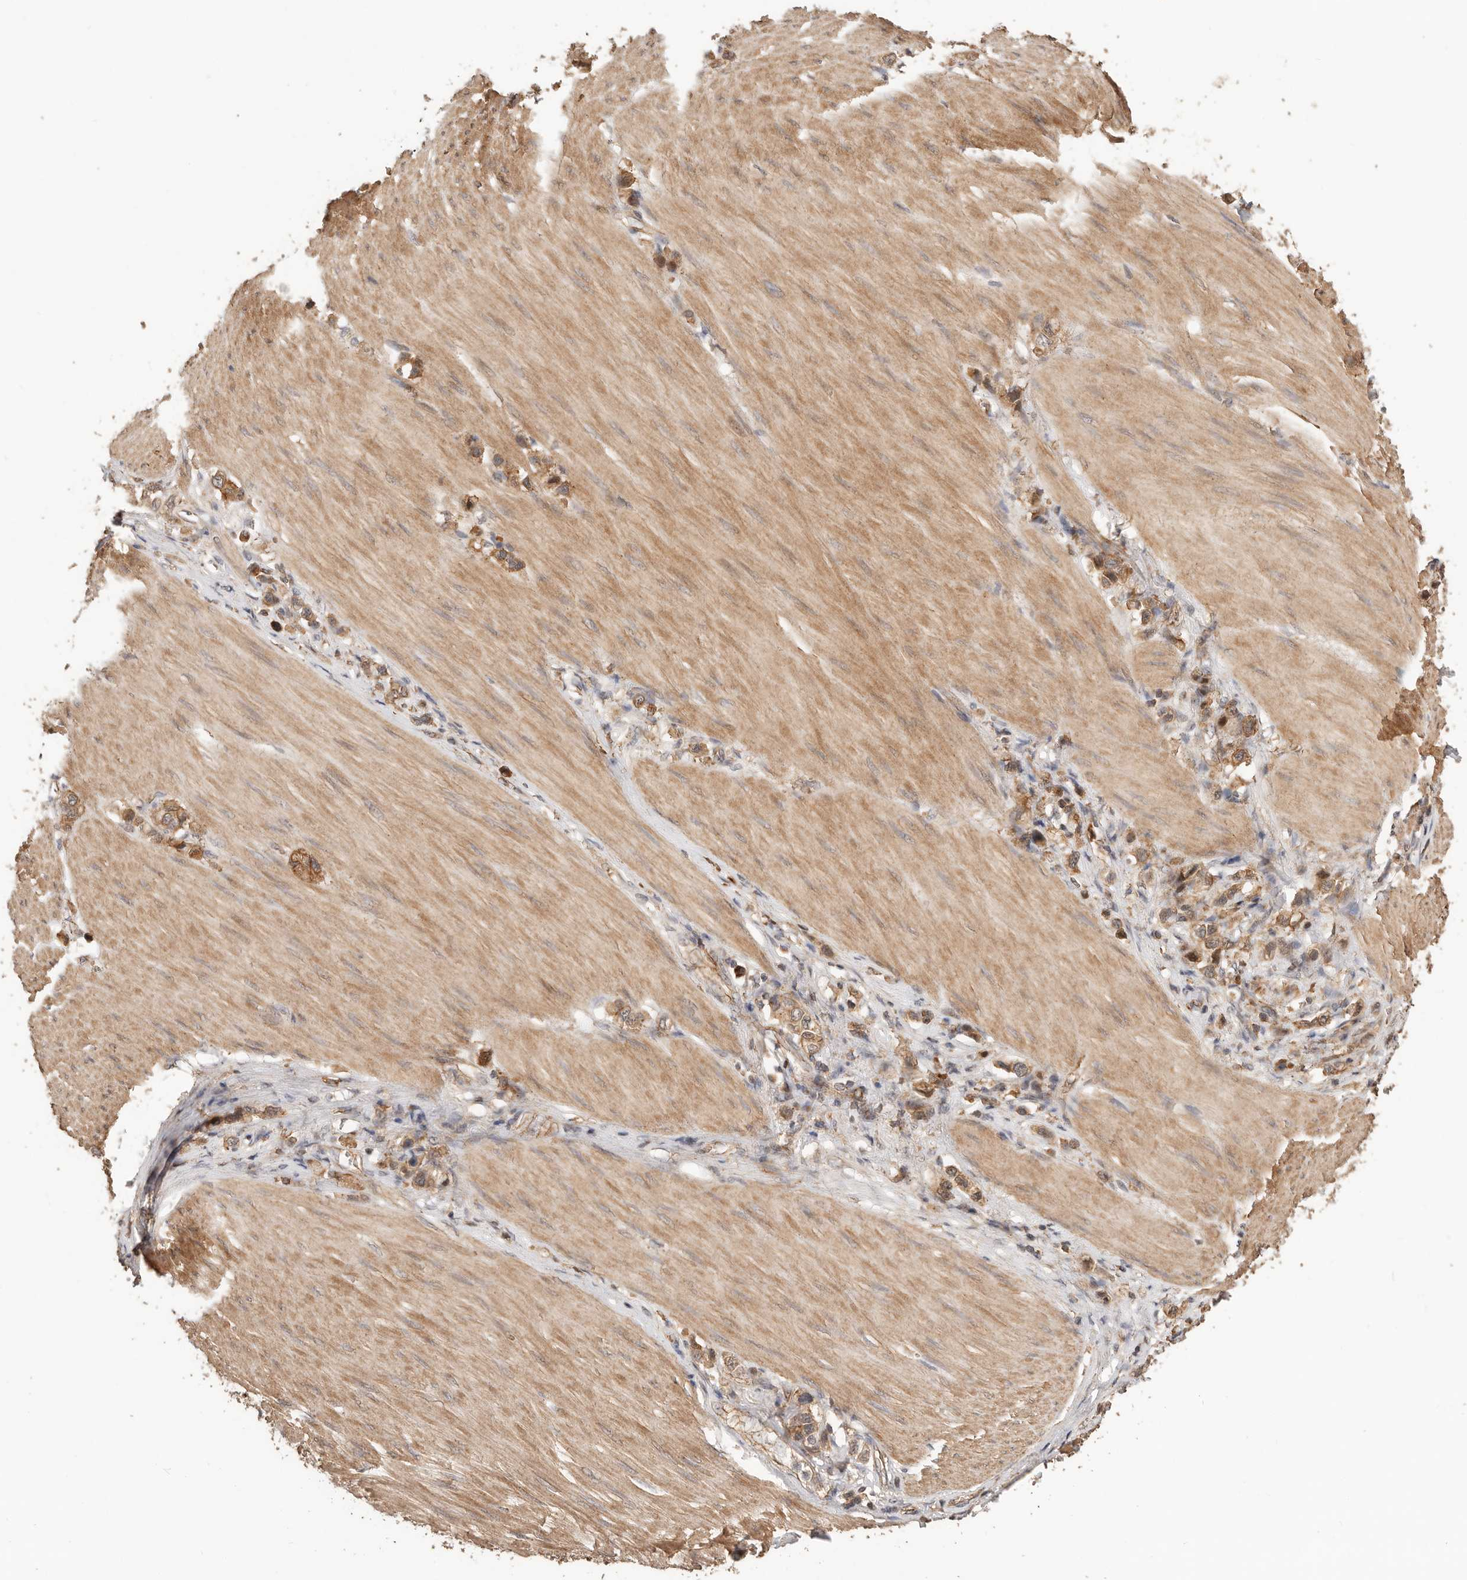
{"staining": {"intensity": "moderate", "quantity": ">75%", "location": "cytoplasmic/membranous"}, "tissue": "stomach cancer", "cell_type": "Tumor cells", "image_type": "cancer", "snomed": [{"axis": "morphology", "description": "Adenocarcinoma, NOS"}, {"axis": "topography", "description": "Stomach"}], "caption": "Human adenocarcinoma (stomach) stained with a protein marker demonstrates moderate staining in tumor cells.", "gene": "AFDN", "patient": {"sex": "female", "age": 65}}